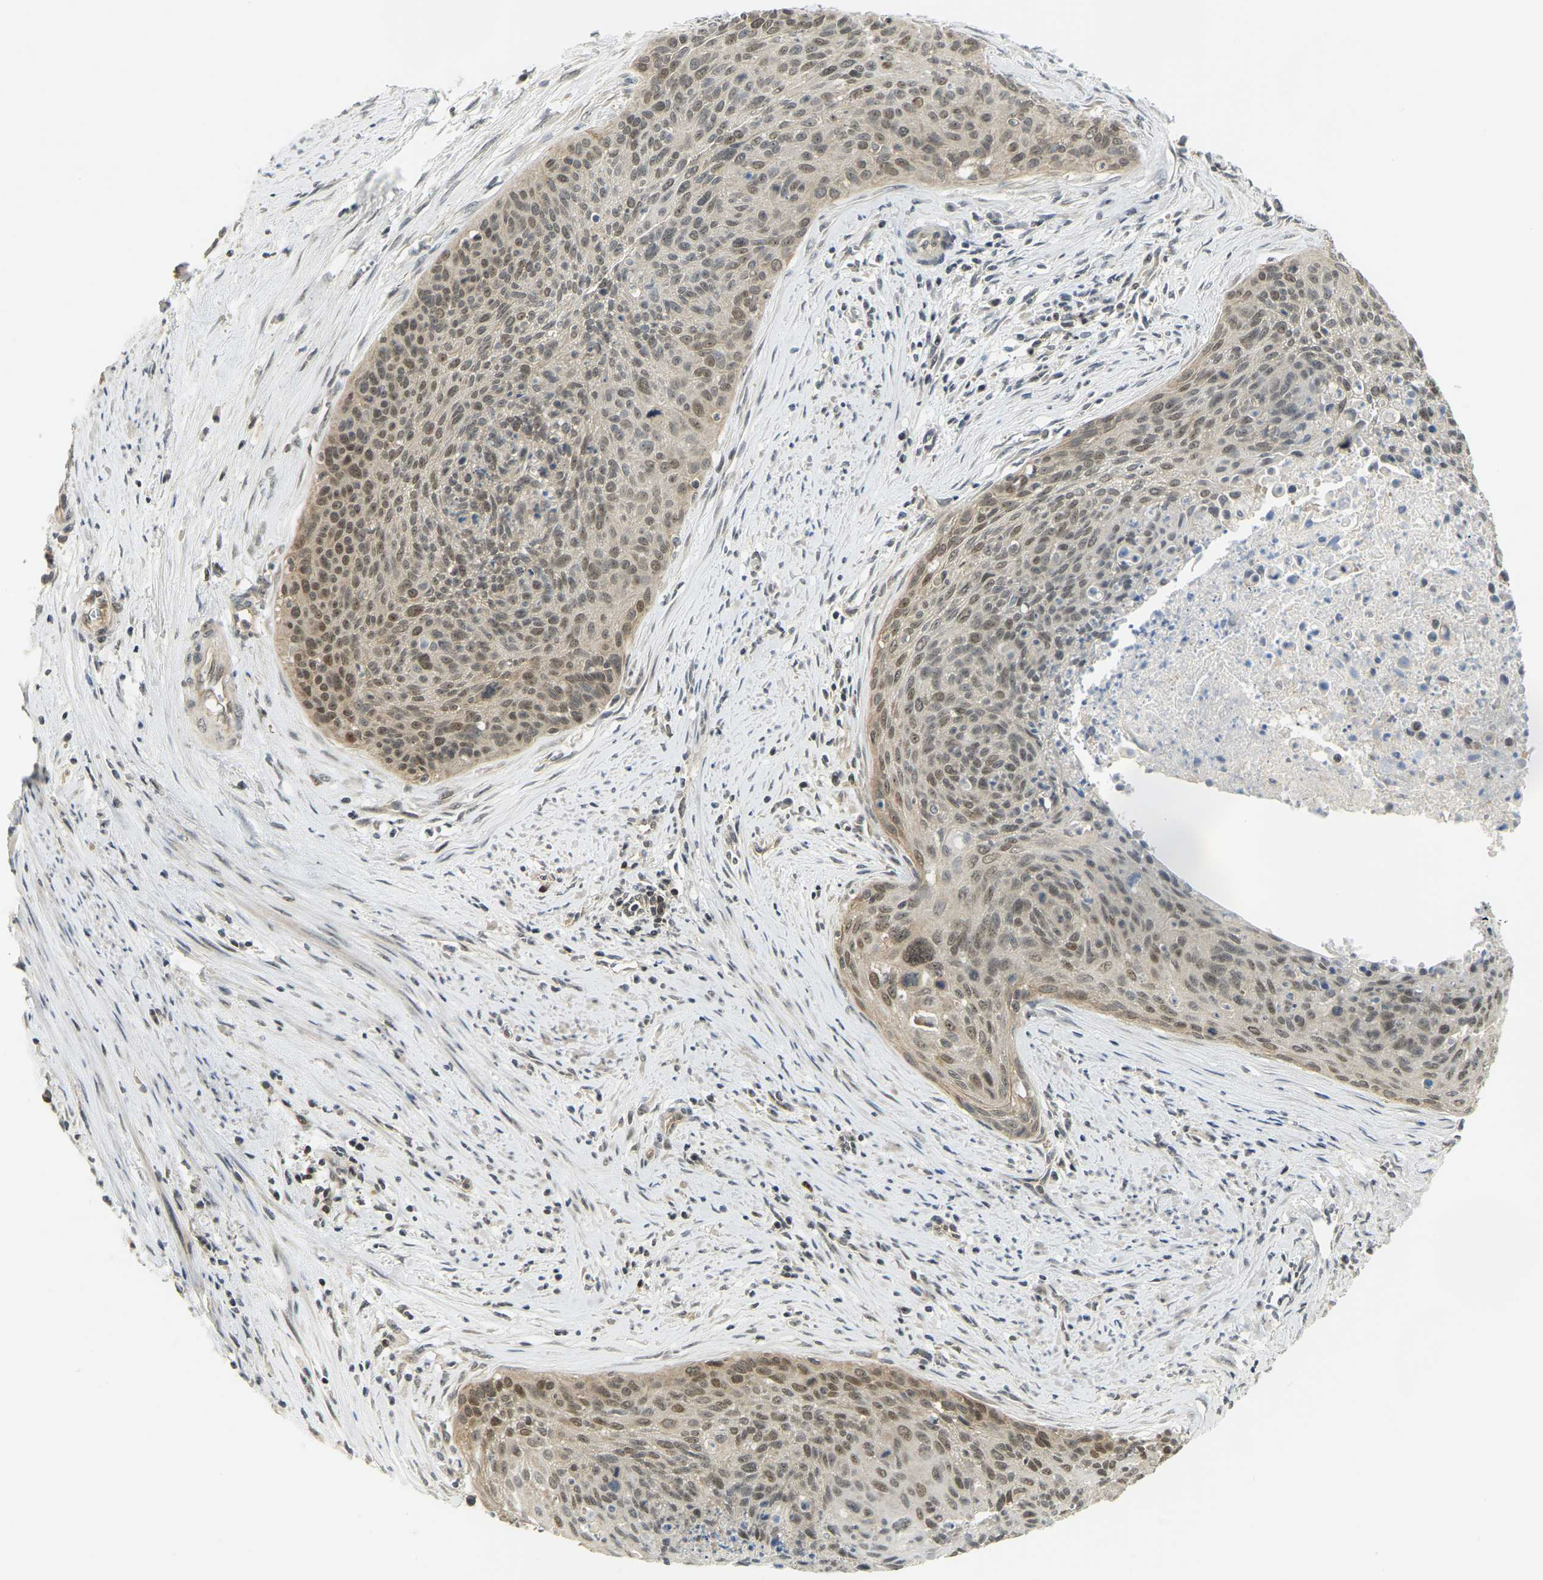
{"staining": {"intensity": "moderate", "quantity": "25%-75%", "location": "nuclear"}, "tissue": "cervical cancer", "cell_type": "Tumor cells", "image_type": "cancer", "snomed": [{"axis": "morphology", "description": "Squamous cell carcinoma, NOS"}, {"axis": "topography", "description": "Cervix"}], "caption": "This is an image of IHC staining of cervical cancer, which shows moderate positivity in the nuclear of tumor cells.", "gene": "BRF2", "patient": {"sex": "female", "age": 55}}